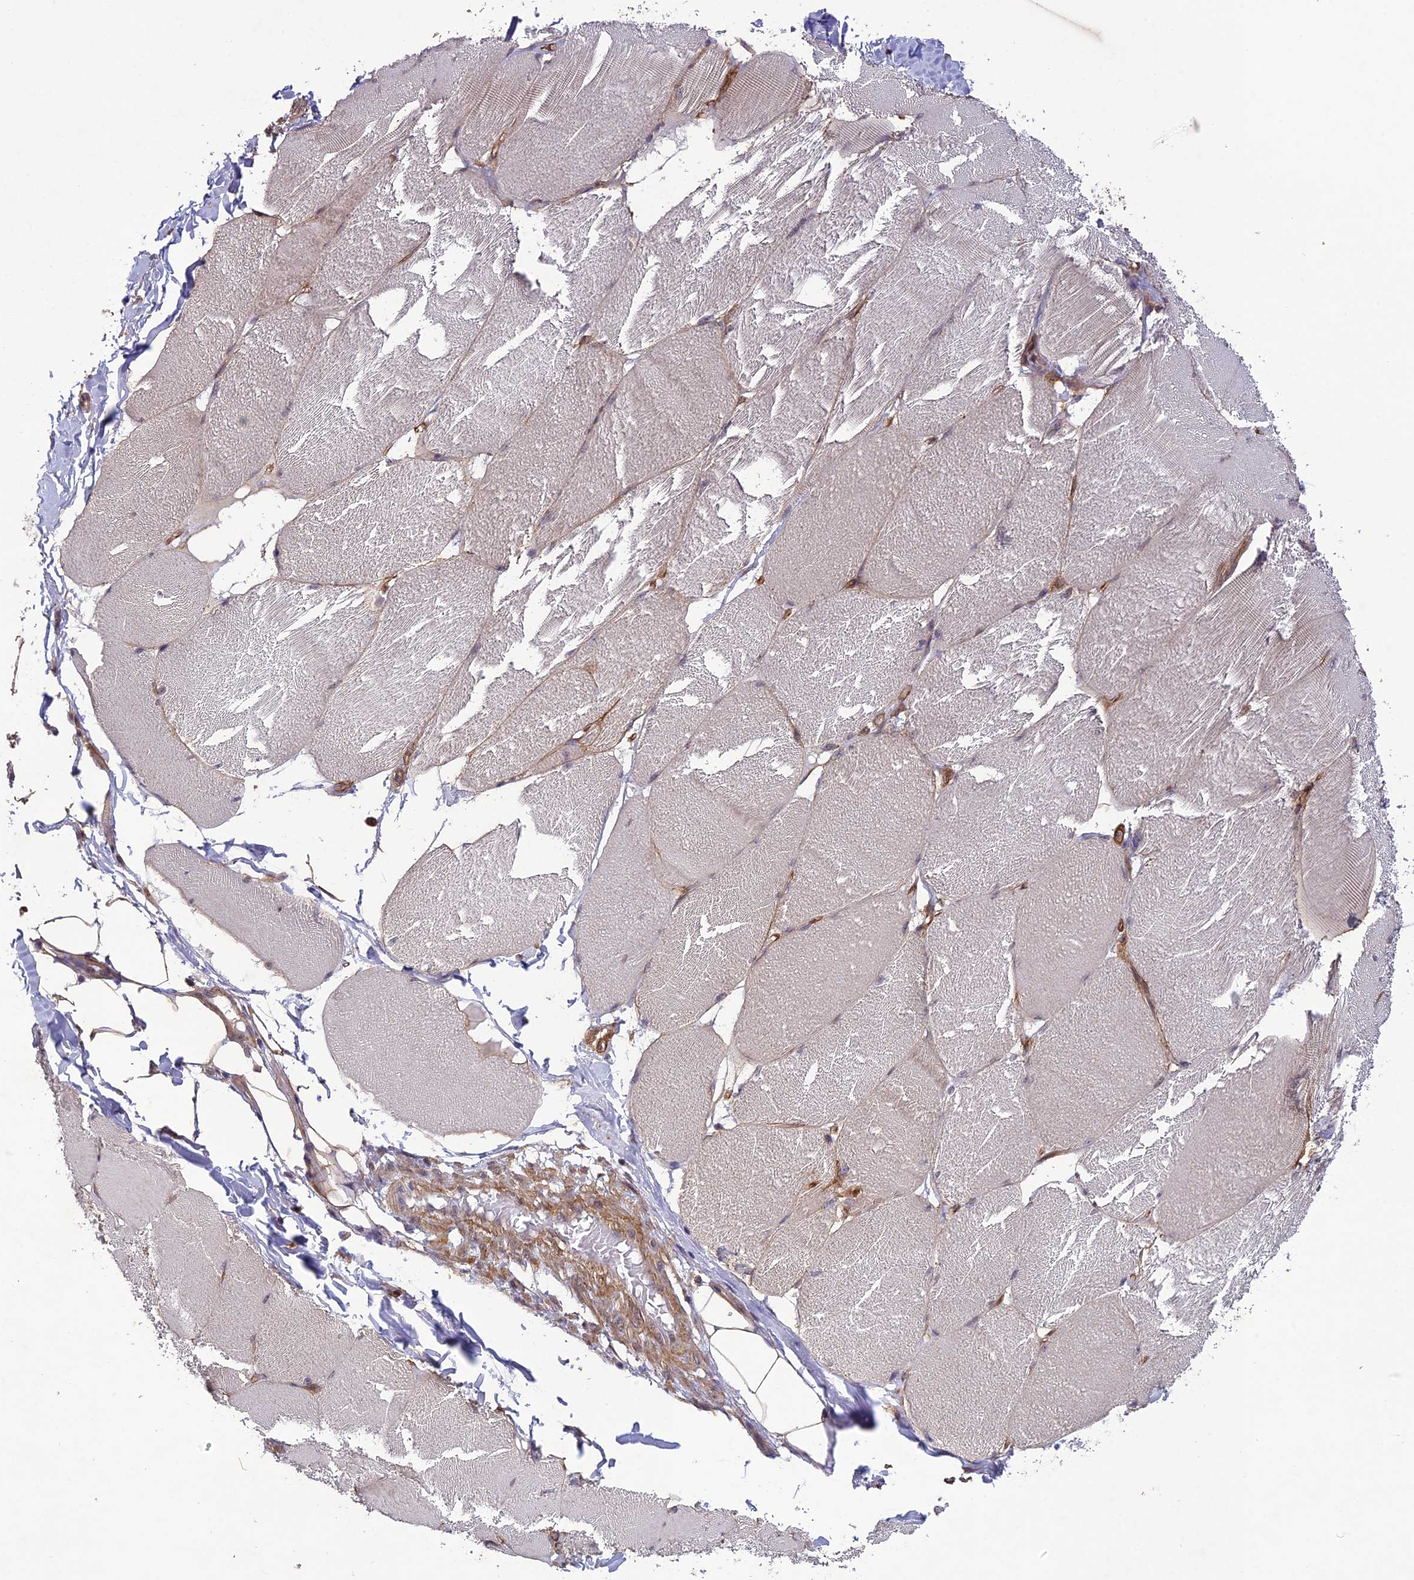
{"staining": {"intensity": "moderate", "quantity": "<25%", "location": "cytoplasmic/membranous"}, "tissue": "skeletal muscle", "cell_type": "Myocytes", "image_type": "normal", "snomed": [{"axis": "morphology", "description": "Normal tissue, NOS"}, {"axis": "topography", "description": "Skin"}, {"axis": "topography", "description": "Skeletal muscle"}], "caption": "Immunohistochemistry of normal skeletal muscle reveals low levels of moderate cytoplasmic/membranous positivity in about <25% of myocytes. The staining is performed using DAB brown chromogen to label protein expression. The nuclei are counter-stained blue using hematoxylin.", "gene": "TNS1", "patient": {"sex": "male", "age": 83}}